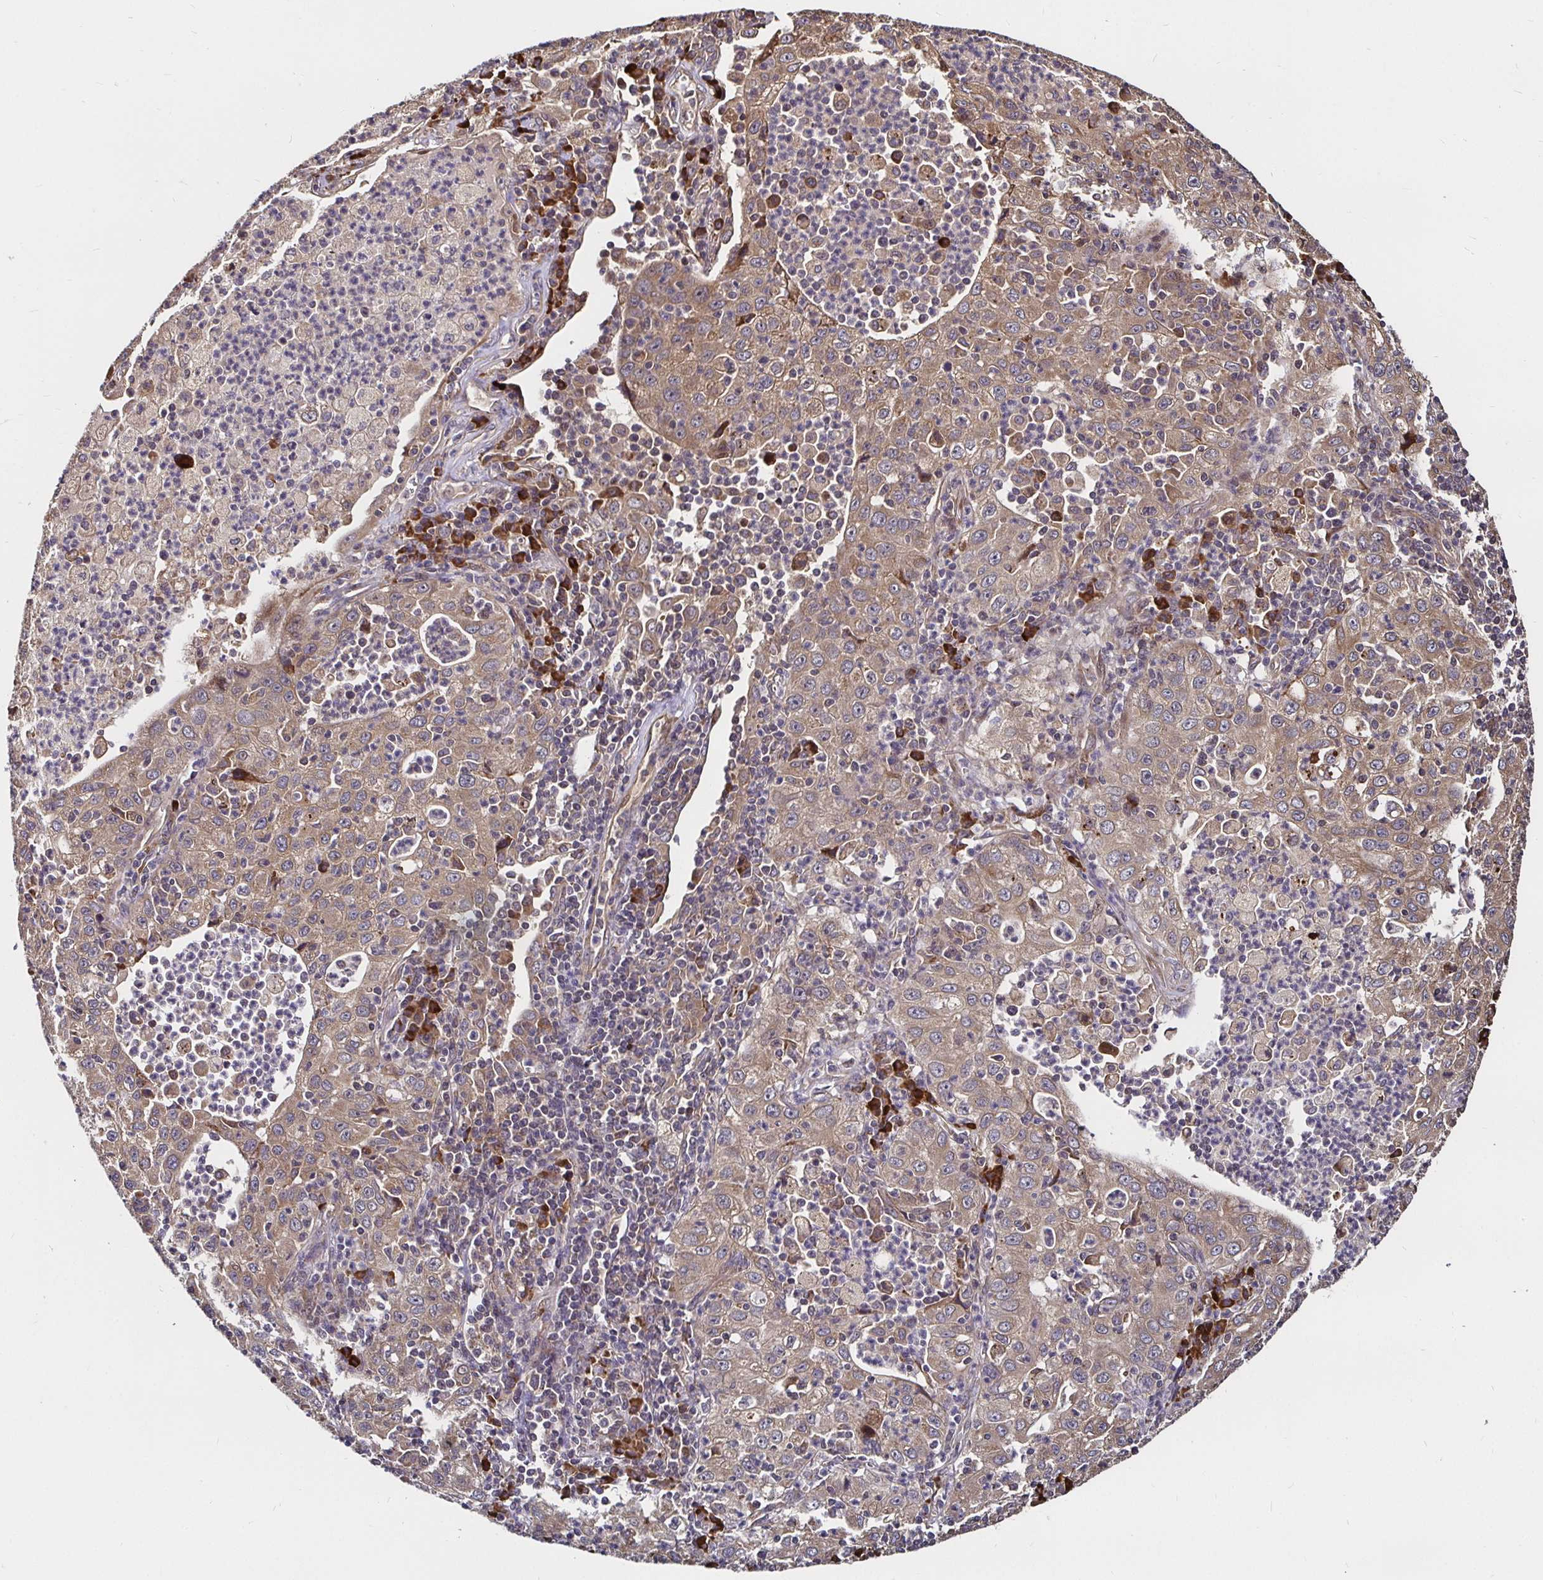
{"staining": {"intensity": "weak", "quantity": ">75%", "location": "cytoplasmic/membranous"}, "tissue": "lung cancer", "cell_type": "Tumor cells", "image_type": "cancer", "snomed": [{"axis": "morphology", "description": "Squamous cell carcinoma, NOS"}, {"axis": "topography", "description": "Lung"}], "caption": "Human lung cancer (squamous cell carcinoma) stained for a protein (brown) displays weak cytoplasmic/membranous positive positivity in approximately >75% of tumor cells.", "gene": "MLST8", "patient": {"sex": "male", "age": 71}}